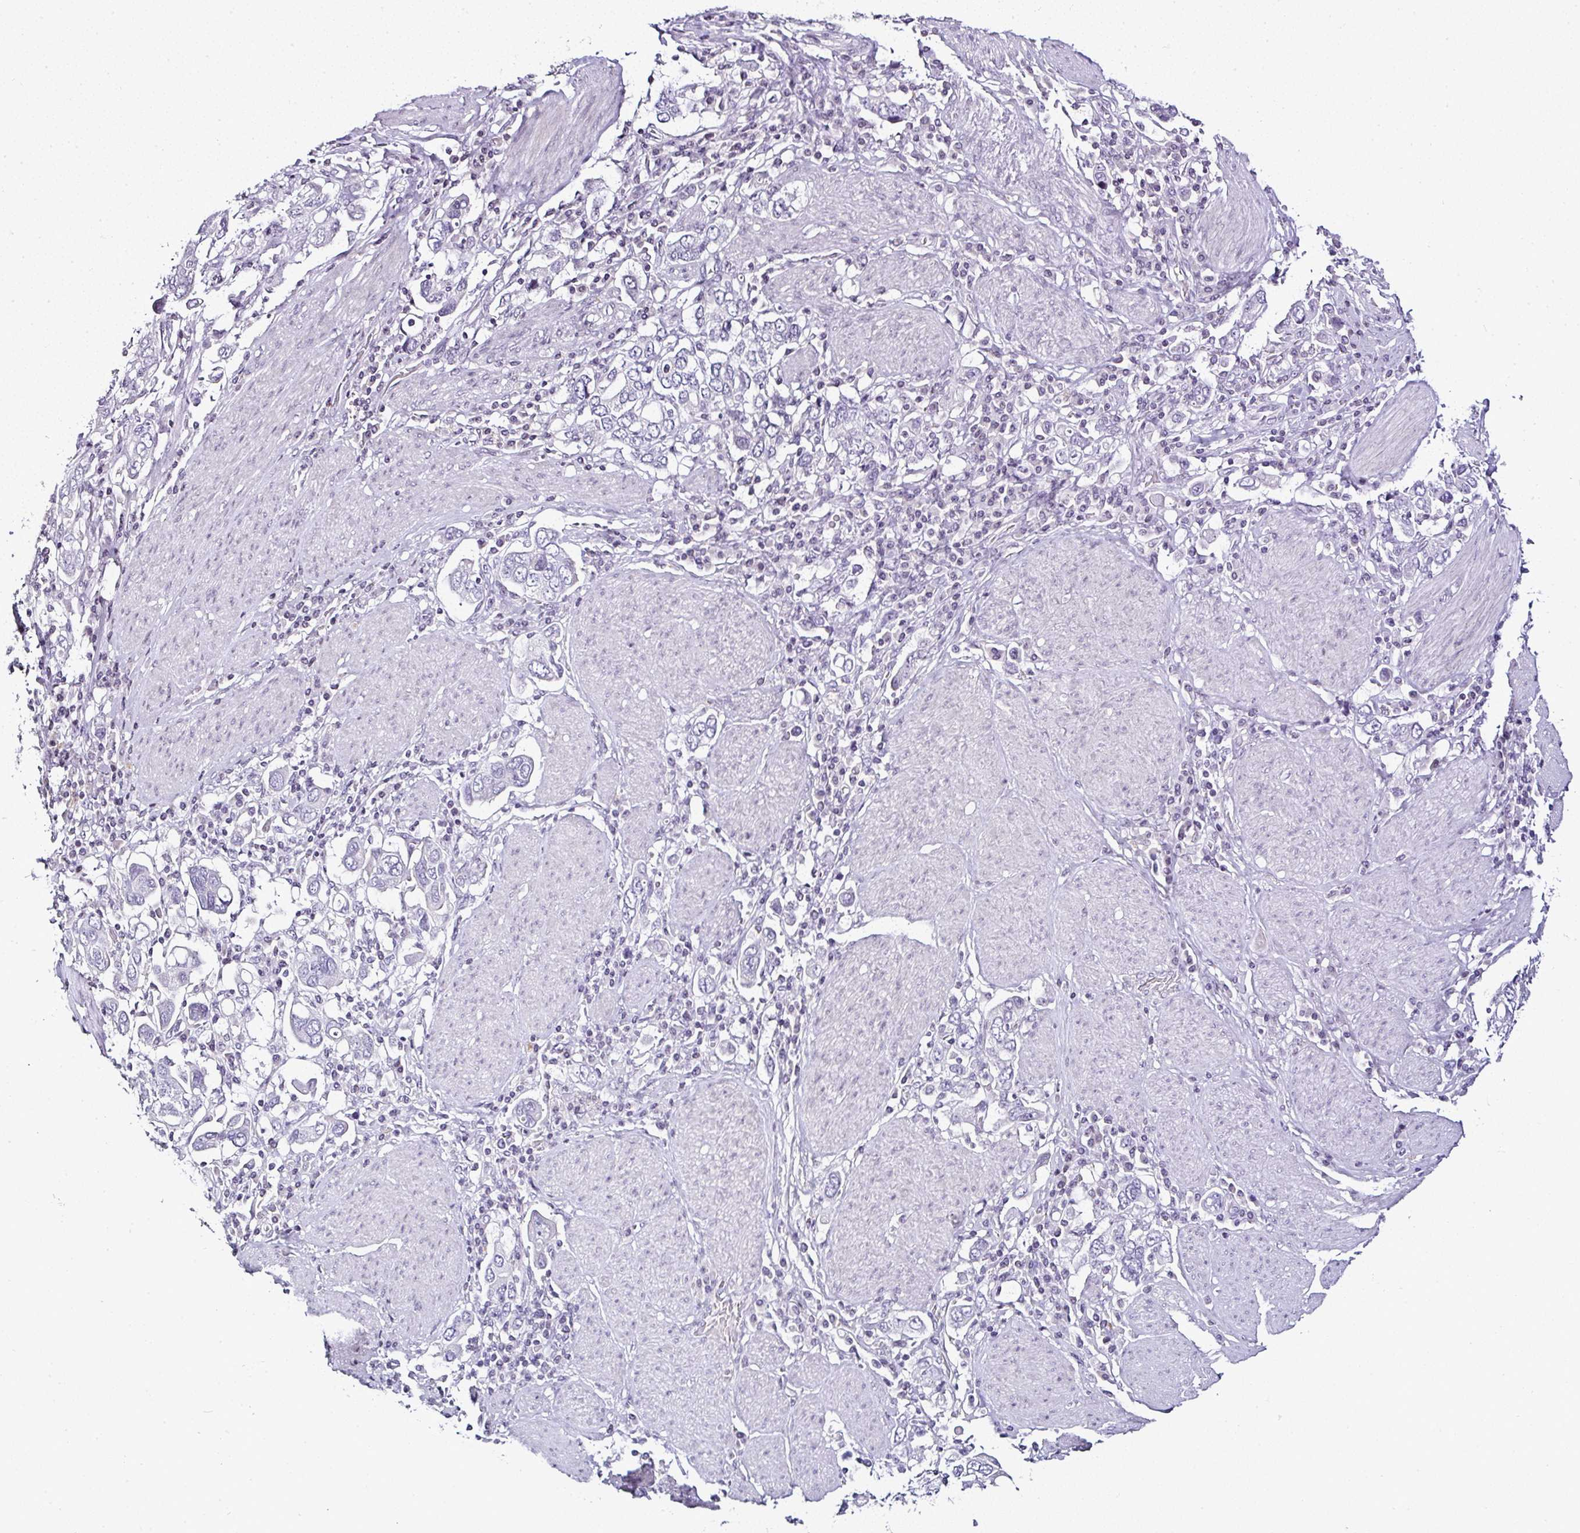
{"staining": {"intensity": "negative", "quantity": "none", "location": "none"}, "tissue": "stomach cancer", "cell_type": "Tumor cells", "image_type": "cancer", "snomed": [{"axis": "morphology", "description": "Adenocarcinoma, NOS"}, {"axis": "topography", "description": "Stomach, upper"}], "caption": "Immunohistochemical staining of stomach cancer shows no significant staining in tumor cells.", "gene": "SERPINB3", "patient": {"sex": "male", "age": 62}}